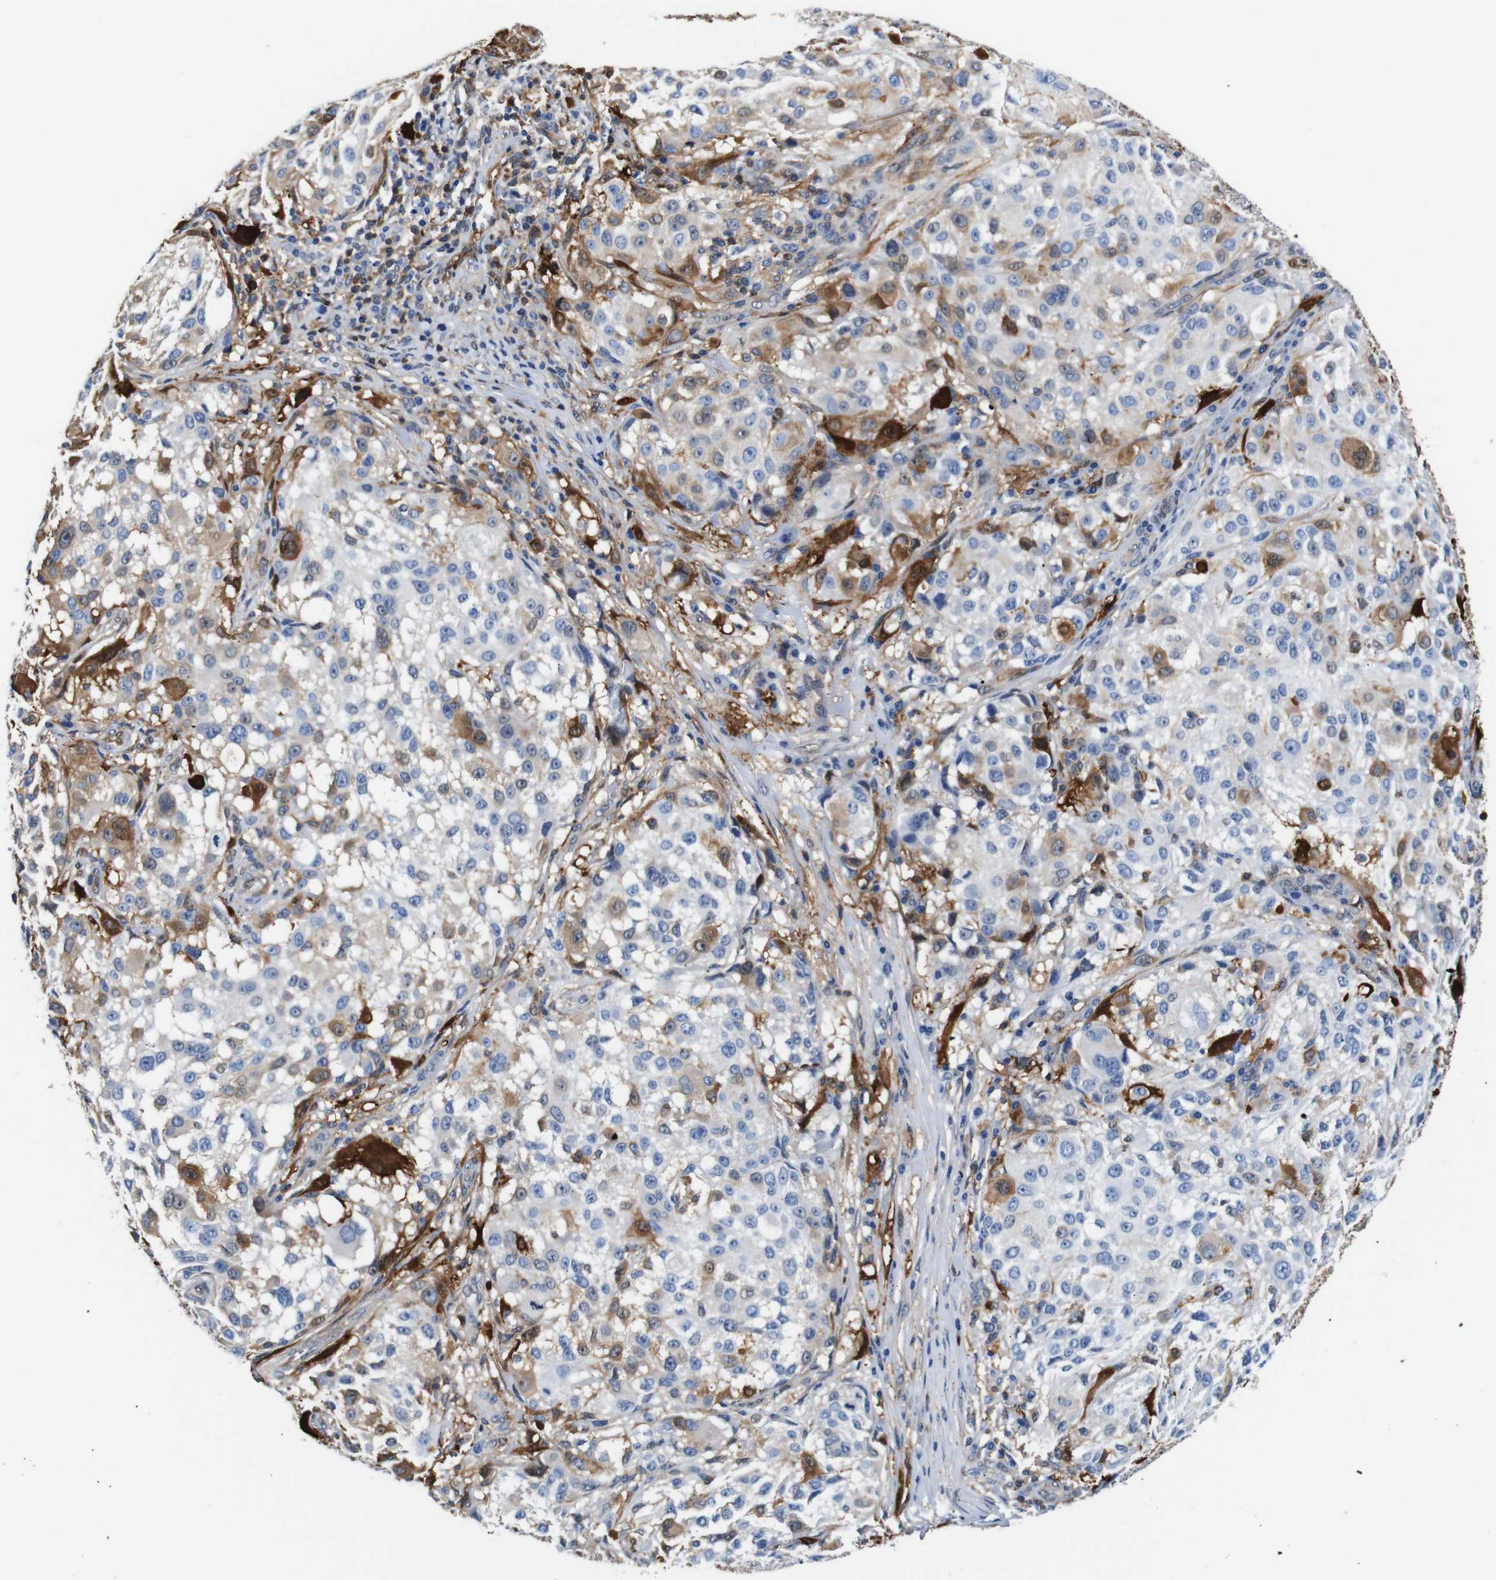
{"staining": {"intensity": "moderate", "quantity": "<25%", "location": "cytoplasmic/membranous,nuclear"}, "tissue": "melanoma", "cell_type": "Tumor cells", "image_type": "cancer", "snomed": [{"axis": "morphology", "description": "Necrosis, NOS"}, {"axis": "morphology", "description": "Malignant melanoma, NOS"}, {"axis": "topography", "description": "Skin"}], "caption": "This photomicrograph shows immunohistochemistry staining of malignant melanoma, with low moderate cytoplasmic/membranous and nuclear positivity in about <25% of tumor cells.", "gene": "ANXA1", "patient": {"sex": "female", "age": 87}}